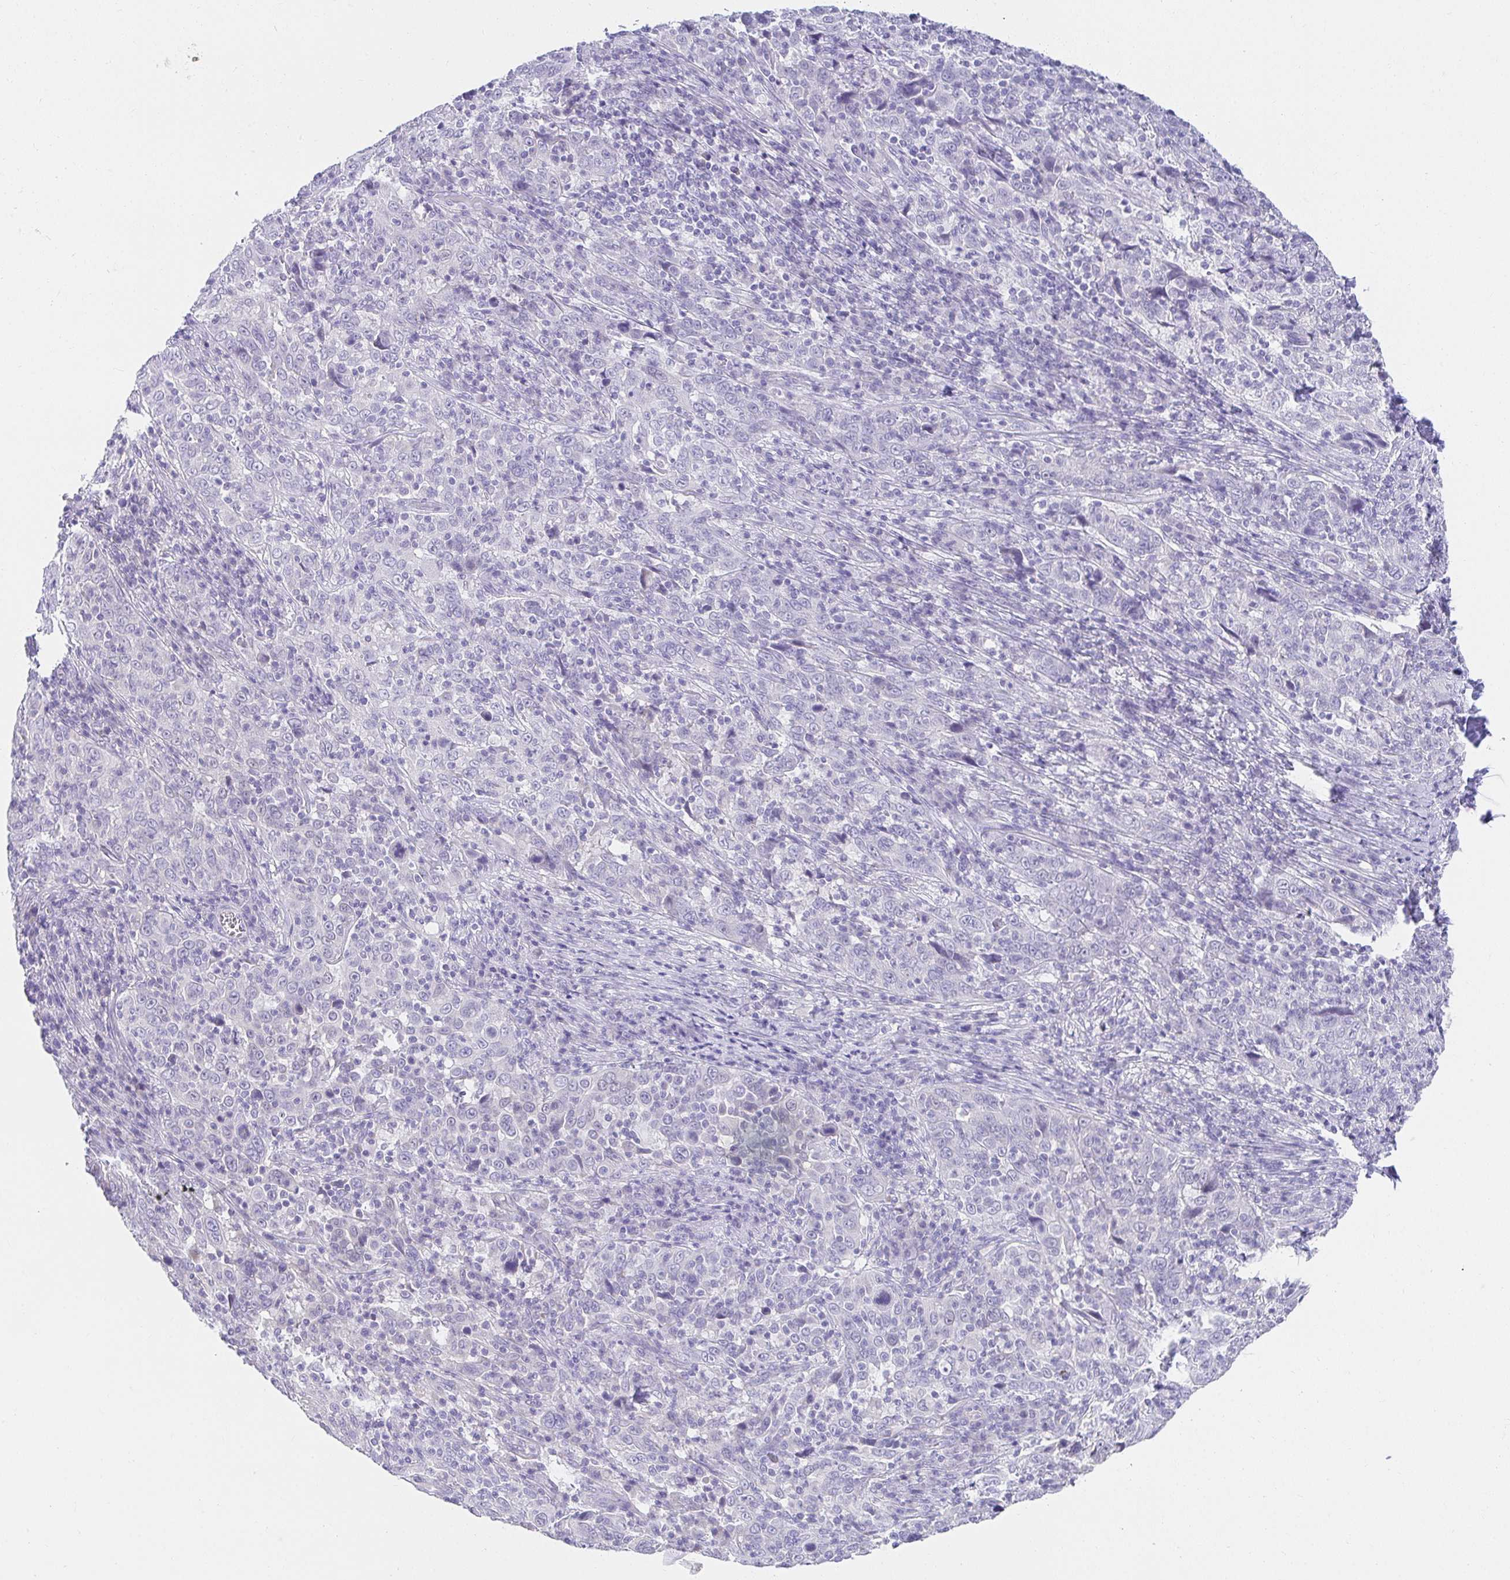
{"staining": {"intensity": "negative", "quantity": "none", "location": "none"}, "tissue": "cervical cancer", "cell_type": "Tumor cells", "image_type": "cancer", "snomed": [{"axis": "morphology", "description": "Squamous cell carcinoma, NOS"}, {"axis": "topography", "description": "Cervix"}], "caption": "A photomicrograph of human squamous cell carcinoma (cervical) is negative for staining in tumor cells. (DAB (3,3'-diaminobenzidine) IHC with hematoxylin counter stain).", "gene": "VGLL1", "patient": {"sex": "female", "age": 46}}